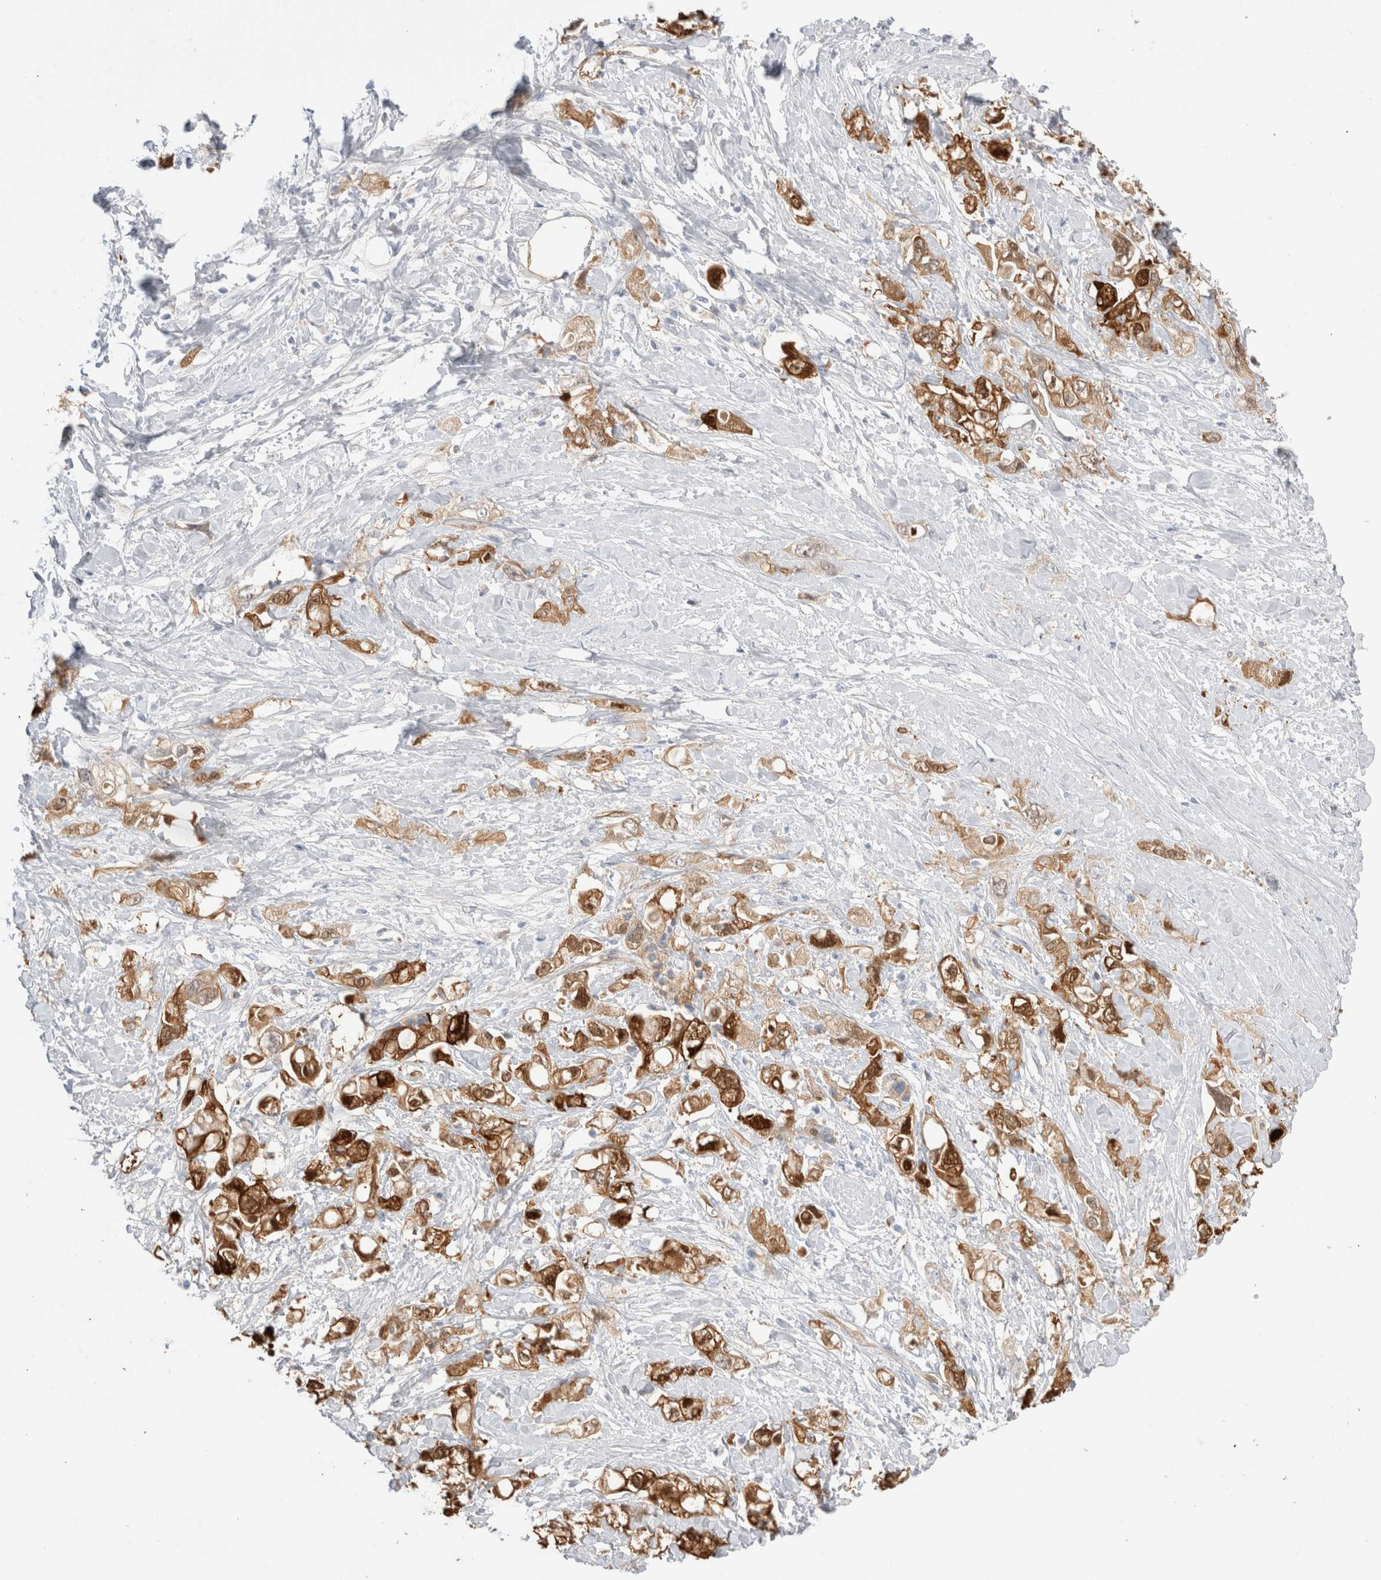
{"staining": {"intensity": "strong", "quantity": ">75%", "location": "cytoplasmic/membranous"}, "tissue": "pancreatic cancer", "cell_type": "Tumor cells", "image_type": "cancer", "snomed": [{"axis": "morphology", "description": "Adenocarcinoma, NOS"}, {"axis": "topography", "description": "Pancreas"}], "caption": "High-magnification brightfield microscopy of pancreatic cancer stained with DAB (brown) and counterstained with hematoxylin (blue). tumor cells exhibit strong cytoplasmic/membranous staining is present in approximately>75% of cells.", "gene": "NAPEPLD", "patient": {"sex": "female", "age": 56}}